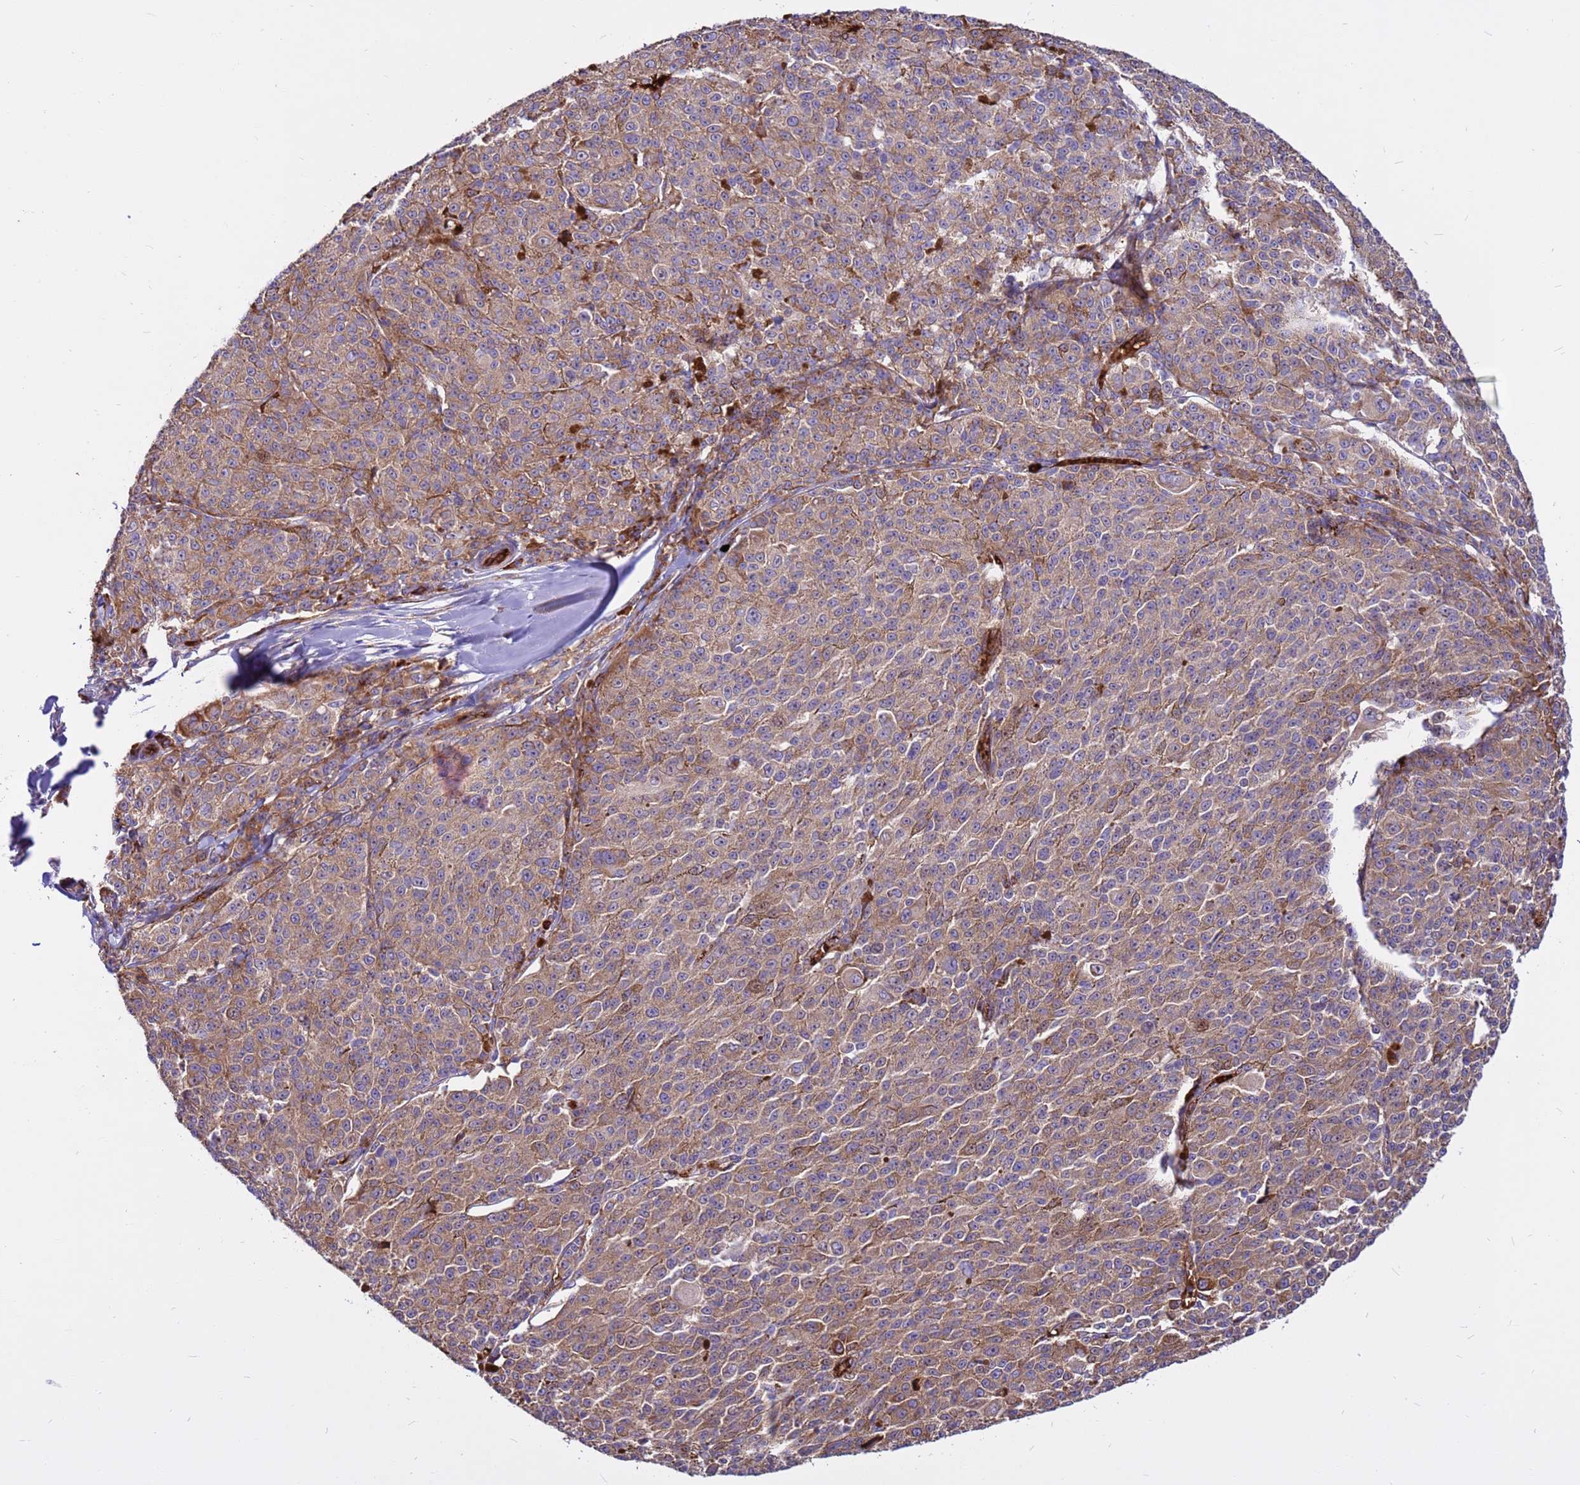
{"staining": {"intensity": "weak", "quantity": "25%-75%", "location": "cytoplasmic/membranous"}, "tissue": "melanoma", "cell_type": "Tumor cells", "image_type": "cancer", "snomed": [{"axis": "morphology", "description": "Malignant melanoma, NOS"}, {"axis": "topography", "description": "Skin"}], "caption": "A high-resolution micrograph shows immunohistochemistry staining of malignant melanoma, which exhibits weak cytoplasmic/membranous expression in about 25%-75% of tumor cells. The protein is stained brown, and the nuclei are stained in blue (DAB (3,3'-diaminobenzidine) IHC with brightfield microscopy, high magnification).", "gene": "ZNF669", "patient": {"sex": "female", "age": 52}}